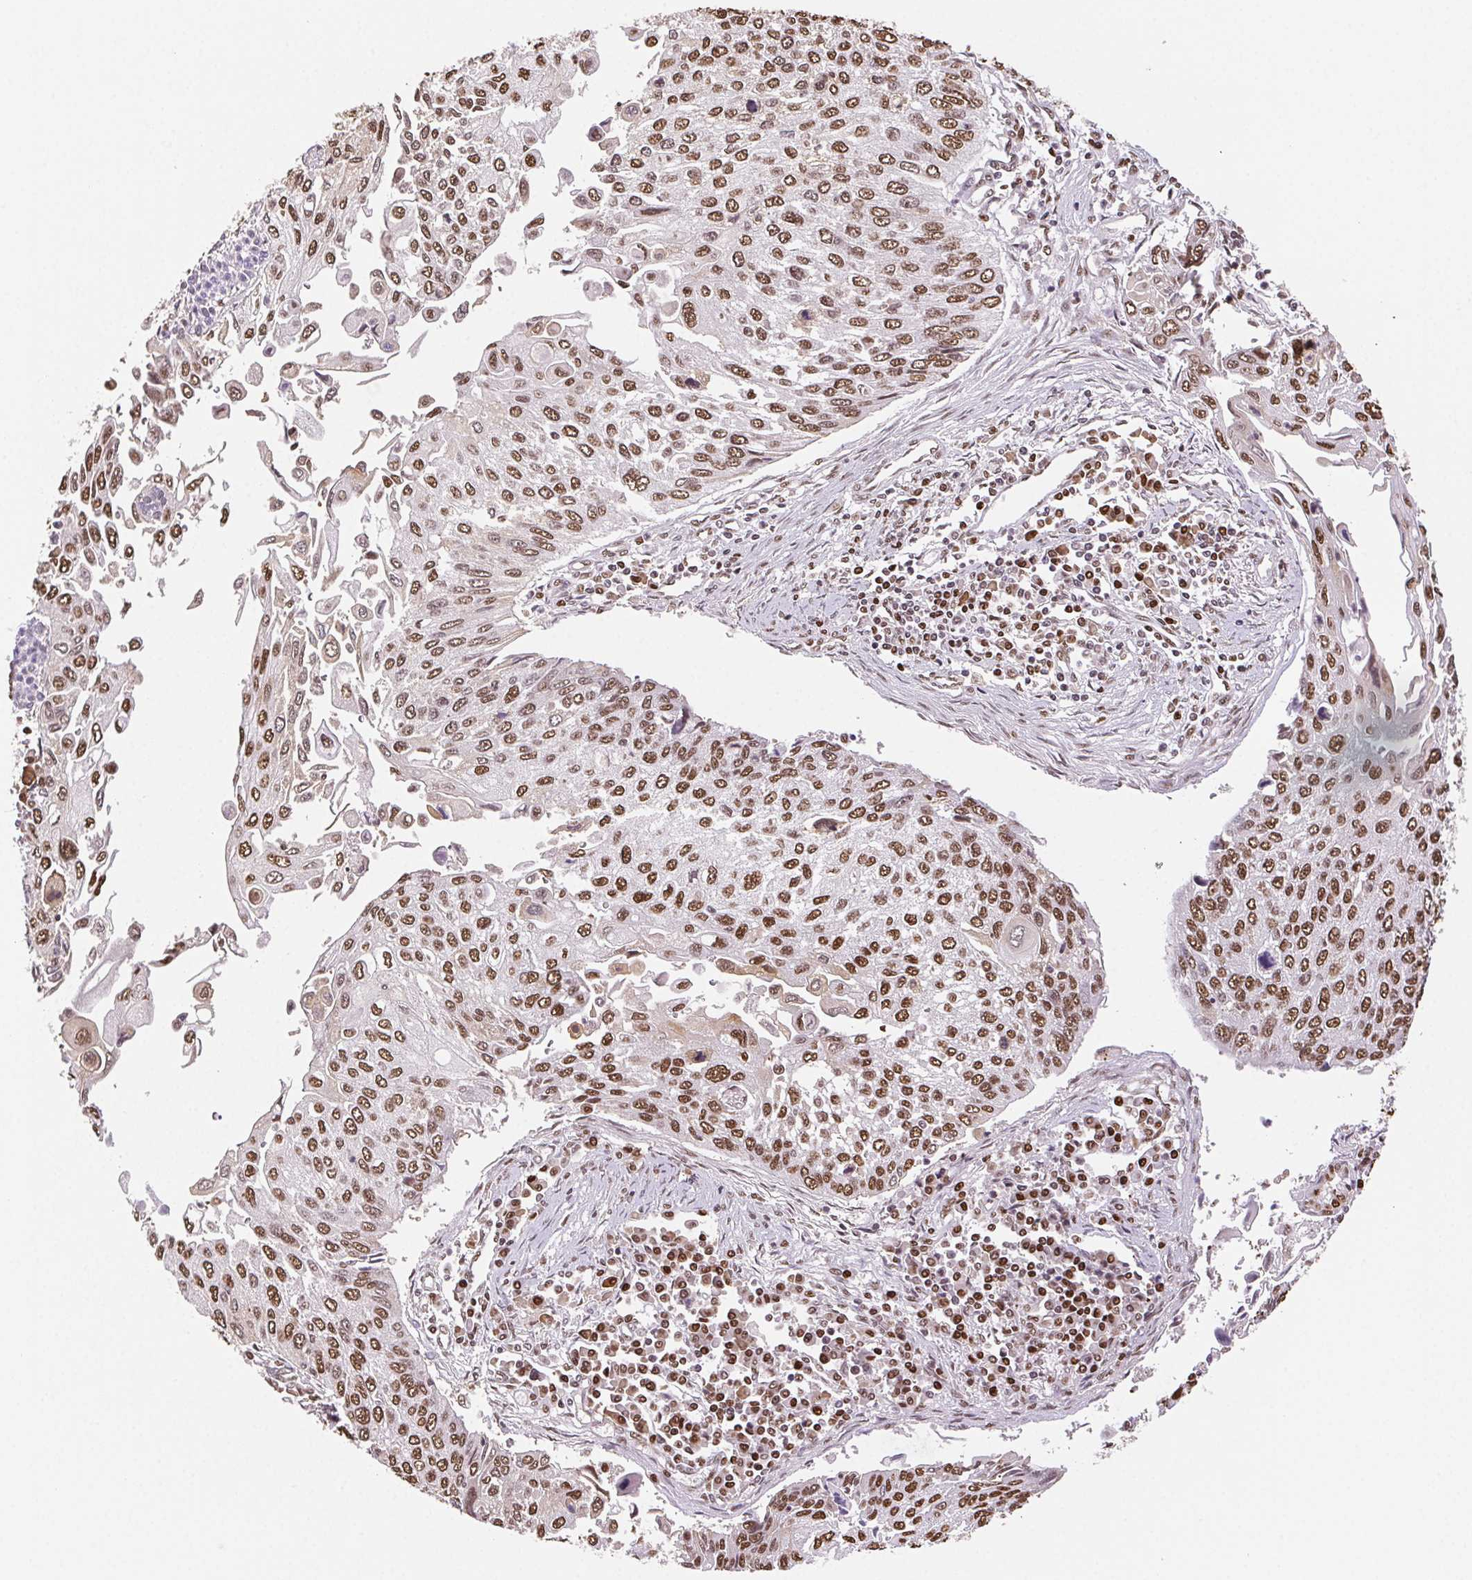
{"staining": {"intensity": "moderate", "quantity": ">75%", "location": "nuclear"}, "tissue": "lung cancer", "cell_type": "Tumor cells", "image_type": "cancer", "snomed": [{"axis": "morphology", "description": "Squamous cell carcinoma, NOS"}, {"axis": "morphology", "description": "Squamous cell carcinoma, metastatic, NOS"}, {"axis": "topography", "description": "Lung"}], "caption": "Immunohistochemical staining of human lung cancer exhibits medium levels of moderate nuclear protein expression in about >75% of tumor cells. The staining was performed using DAB (3,3'-diaminobenzidine) to visualize the protein expression in brown, while the nuclei were stained in blue with hematoxylin (Magnification: 20x).", "gene": "SET", "patient": {"sex": "male", "age": 63}}